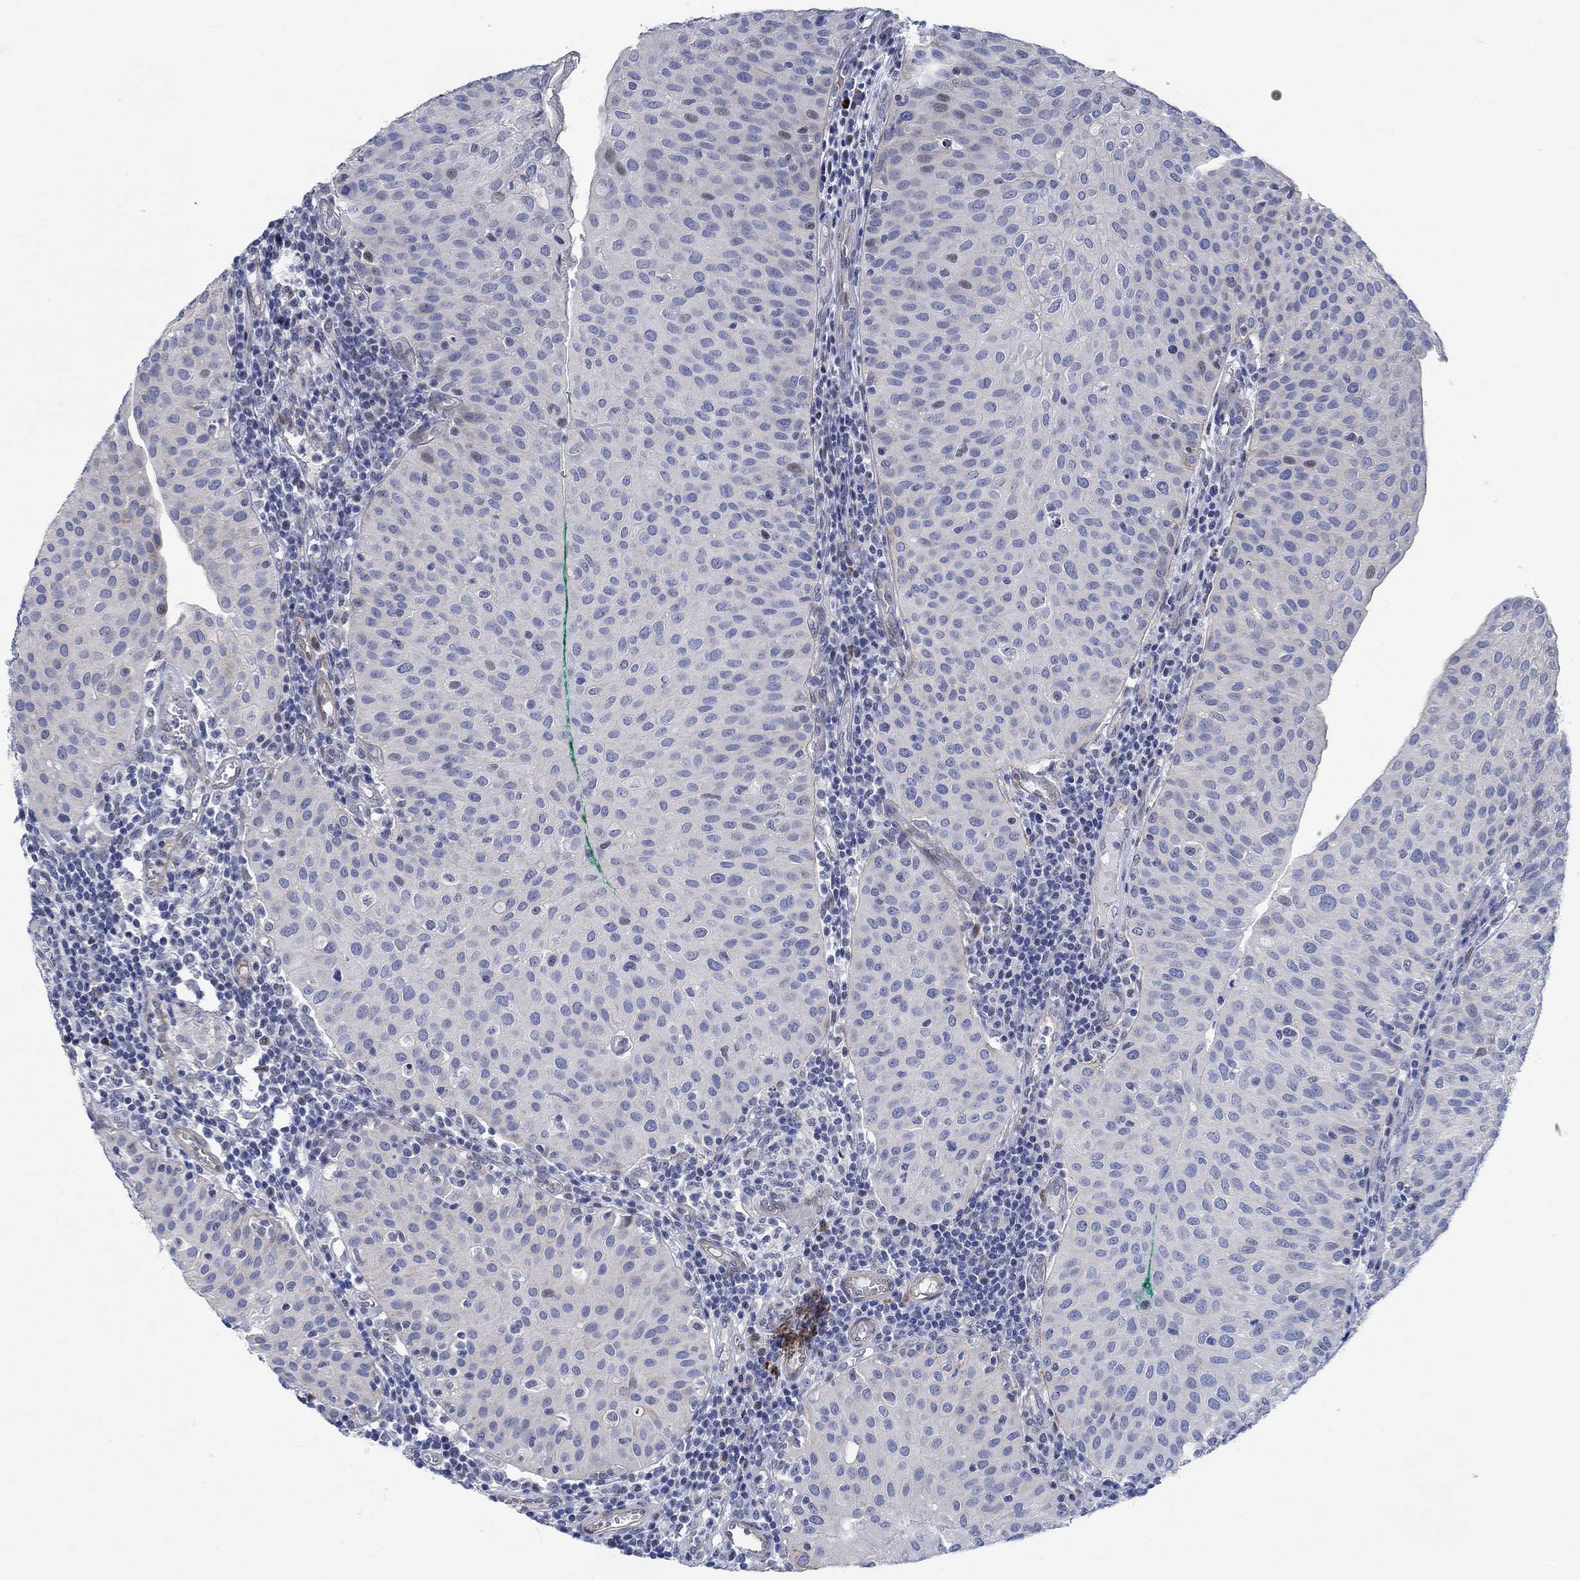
{"staining": {"intensity": "negative", "quantity": "none", "location": "none"}, "tissue": "urothelial cancer", "cell_type": "Tumor cells", "image_type": "cancer", "snomed": [{"axis": "morphology", "description": "Urothelial carcinoma, Low grade"}, {"axis": "topography", "description": "Urinary bladder"}], "caption": "Immunohistochemistry photomicrograph of neoplastic tissue: urothelial cancer stained with DAB displays no significant protein staining in tumor cells.", "gene": "KCNH8", "patient": {"sex": "male", "age": 54}}